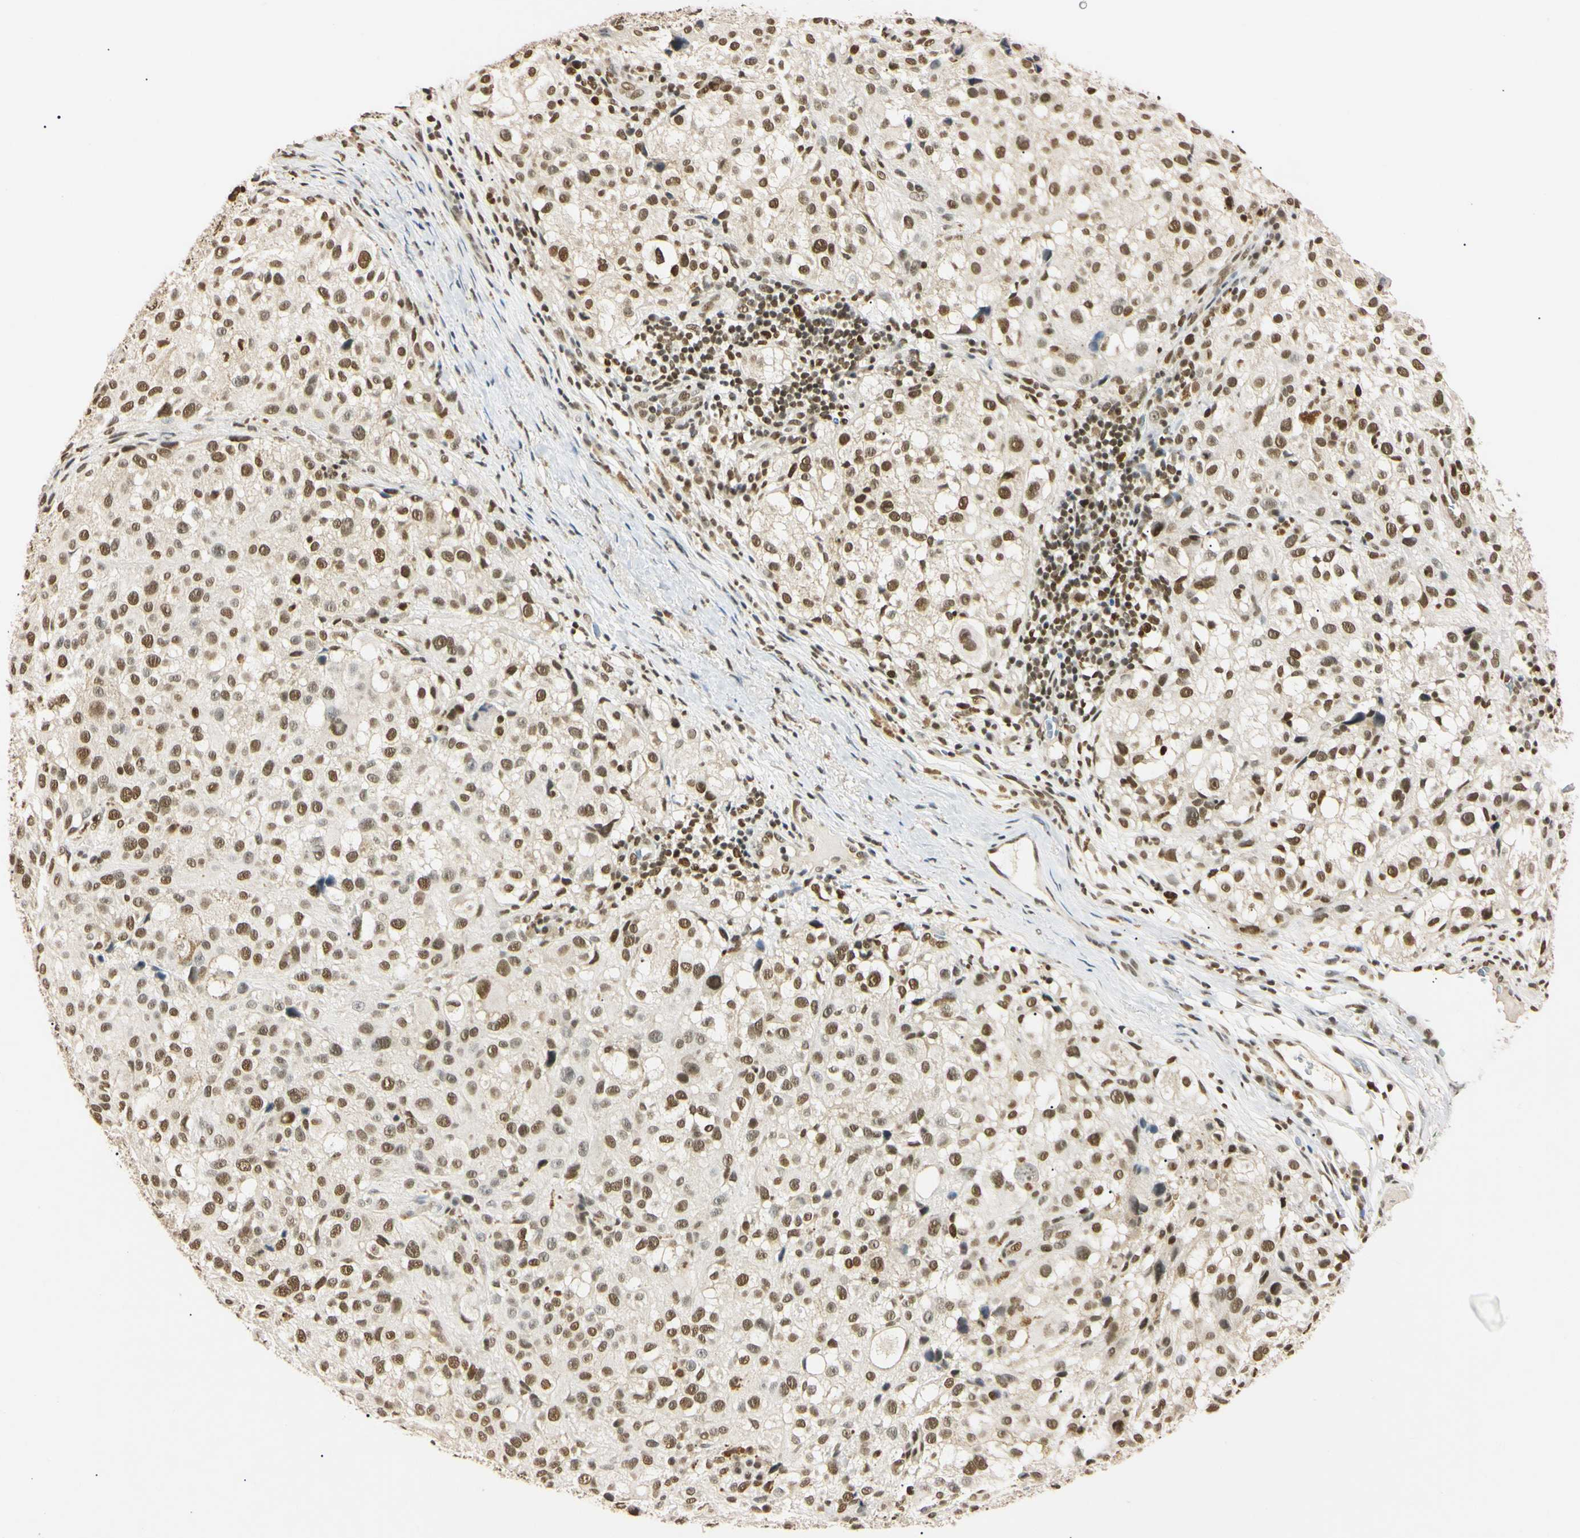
{"staining": {"intensity": "strong", "quantity": ">75%", "location": "nuclear"}, "tissue": "melanoma", "cell_type": "Tumor cells", "image_type": "cancer", "snomed": [{"axis": "morphology", "description": "Necrosis, NOS"}, {"axis": "morphology", "description": "Malignant melanoma, NOS"}, {"axis": "topography", "description": "Skin"}], "caption": "Immunohistochemical staining of human malignant melanoma demonstrates high levels of strong nuclear protein positivity in about >75% of tumor cells.", "gene": "SMARCA5", "patient": {"sex": "female", "age": 87}}